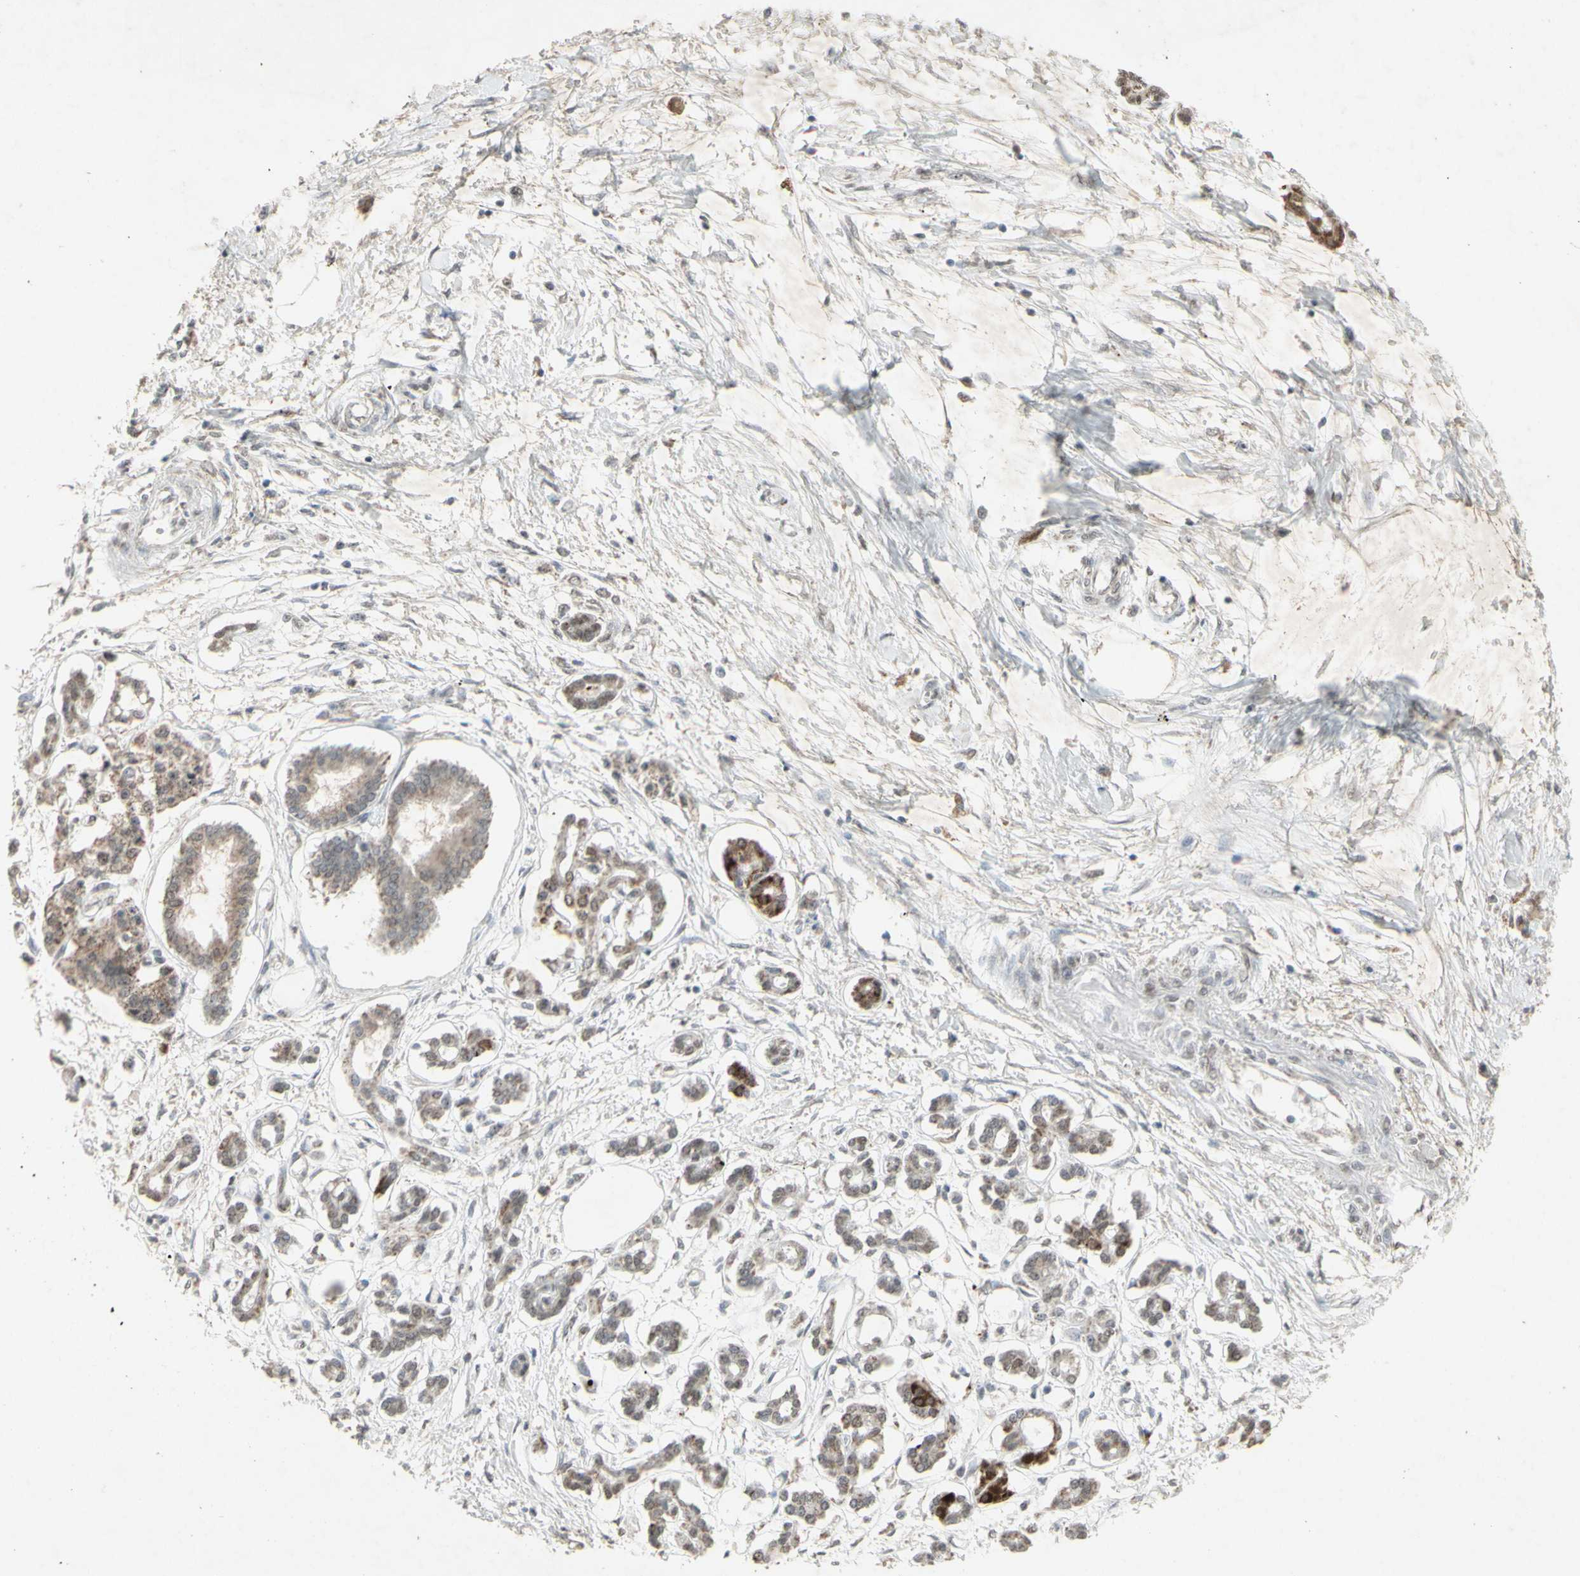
{"staining": {"intensity": "weak", "quantity": ">75%", "location": "cytoplasmic/membranous"}, "tissue": "pancreatic cancer", "cell_type": "Tumor cells", "image_type": "cancer", "snomed": [{"axis": "morphology", "description": "Adenocarcinoma, NOS"}, {"axis": "topography", "description": "Pancreas"}], "caption": "Pancreatic cancer (adenocarcinoma) stained with a protein marker reveals weak staining in tumor cells.", "gene": "CENPB", "patient": {"sex": "male", "age": 56}}